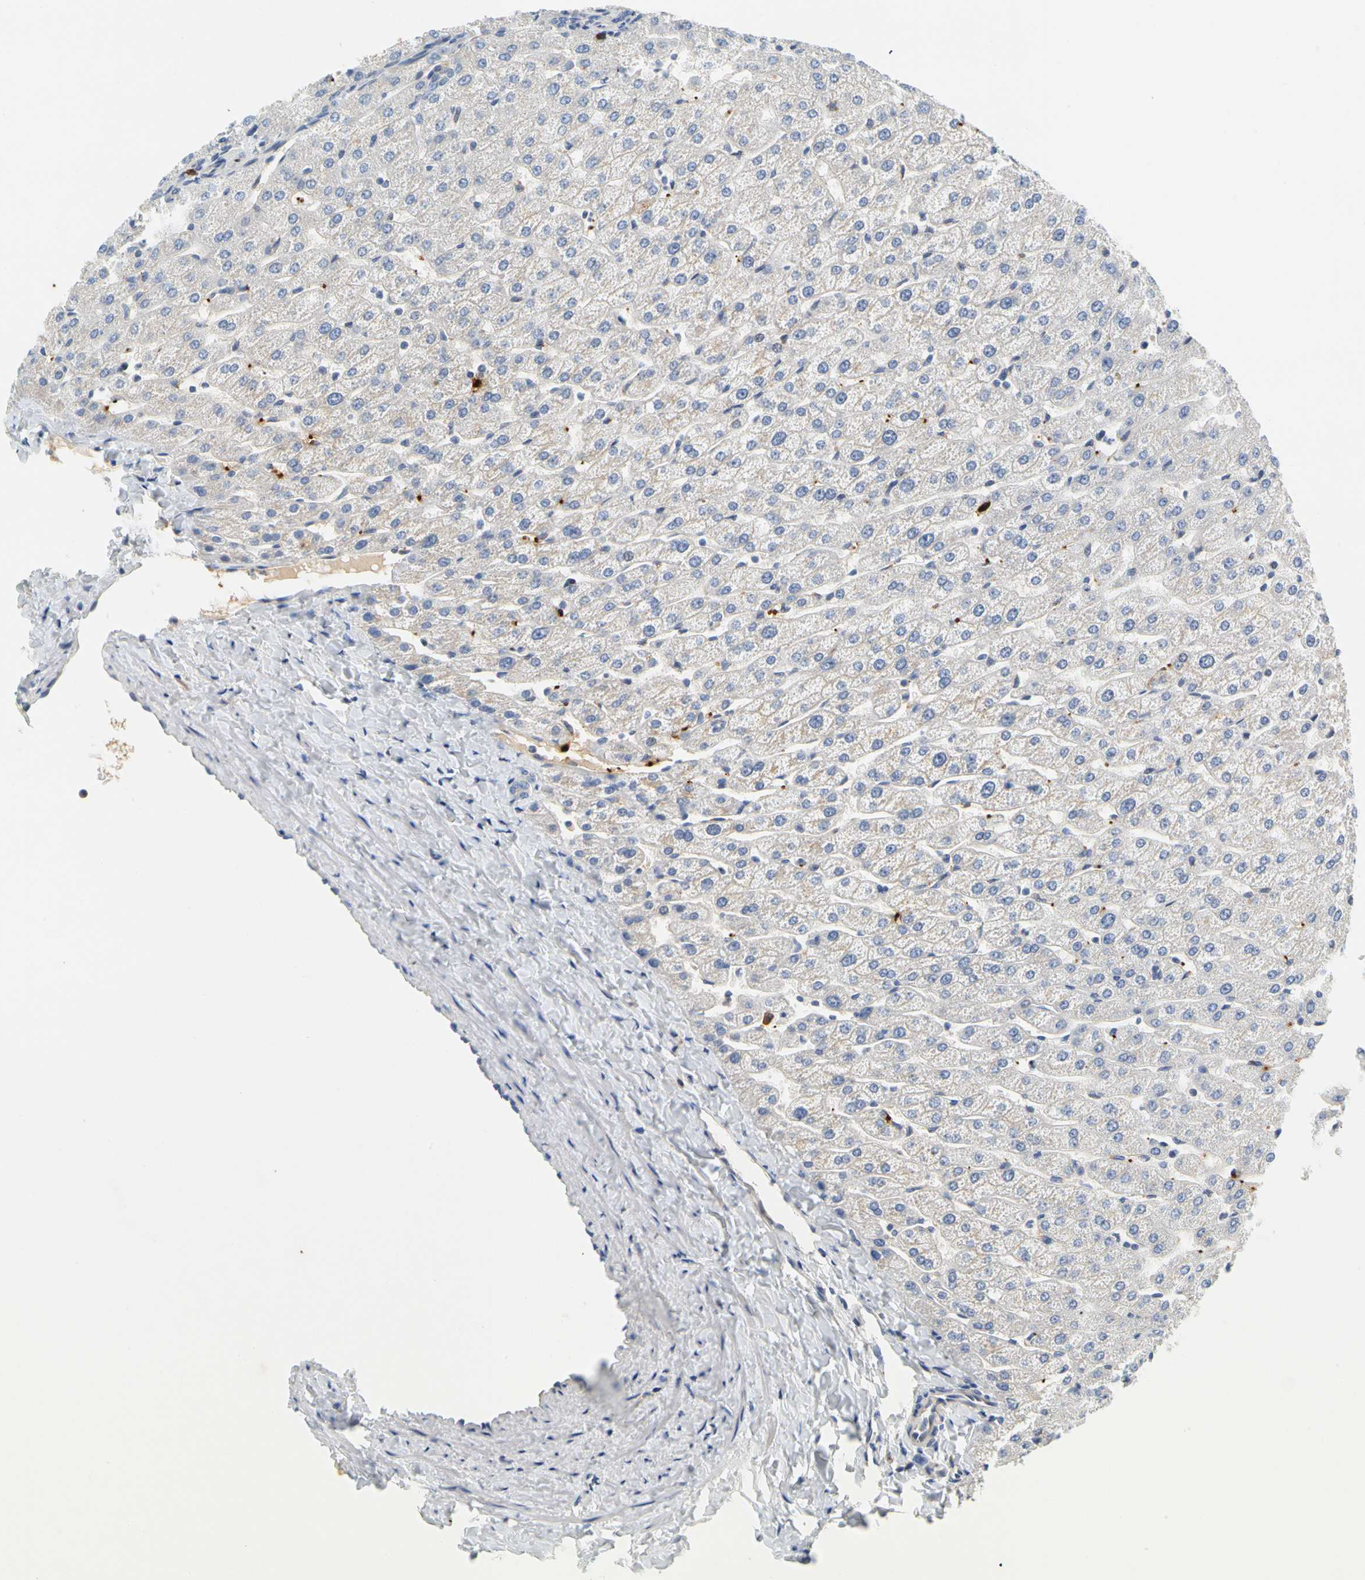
{"staining": {"intensity": "negative", "quantity": "none", "location": "none"}, "tissue": "liver", "cell_type": "Cholangiocytes", "image_type": "normal", "snomed": [{"axis": "morphology", "description": "Normal tissue, NOS"}, {"axis": "morphology", "description": "Fibrosis, NOS"}, {"axis": "topography", "description": "Liver"}], "caption": "High magnification brightfield microscopy of unremarkable liver stained with DAB (3,3'-diaminobenzidine) (brown) and counterstained with hematoxylin (blue): cholangiocytes show no significant positivity. (Stains: DAB (3,3'-diaminobenzidine) immunohistochemistry (IHC) with hematoxylin counter stain, Microscopy: brightfield microscopy at high magnification).", "gene": "ENSG00000288796", "patient": {"sex": "female", "age": 29}}